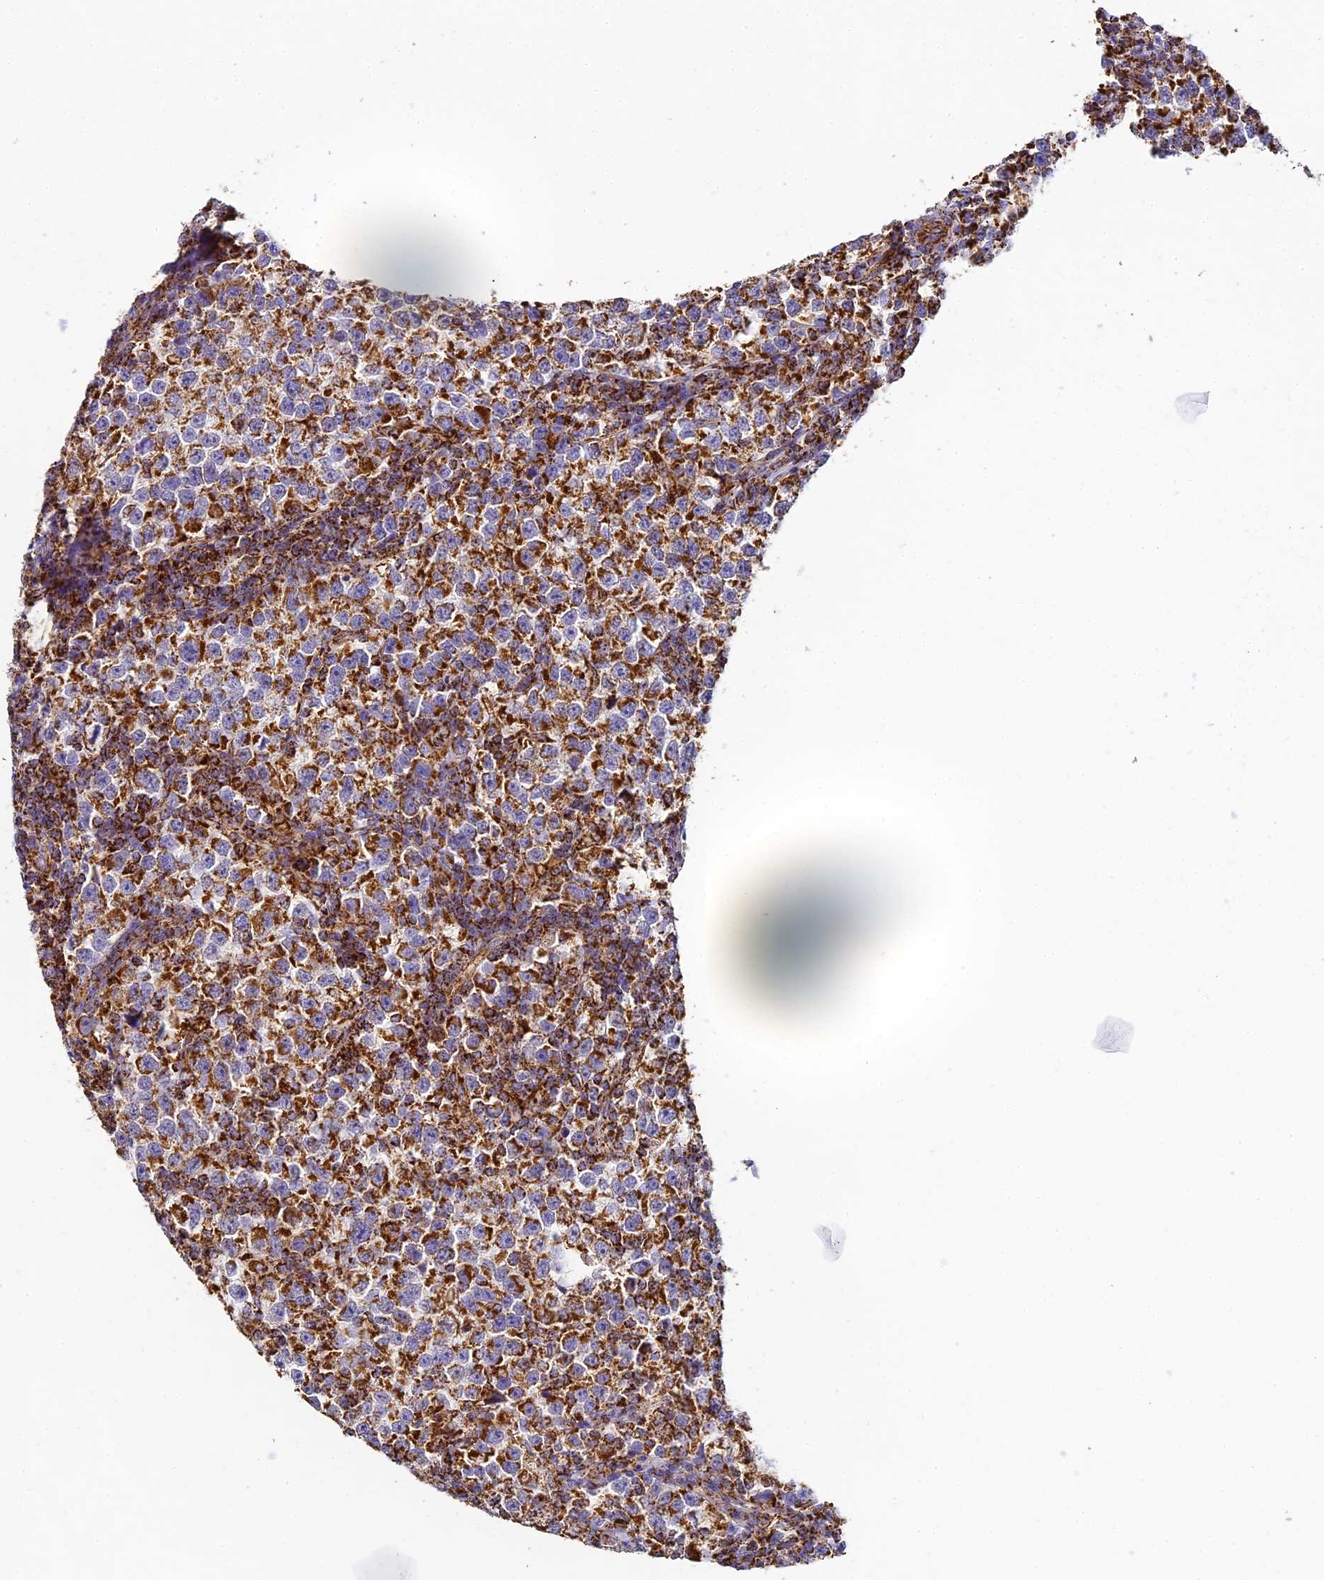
{"staining": {"intensity": "moderate", "quantity": ">75%", "location": "cytoplasmic/membranous"}, "tissue": "testis cancer", "cell_type": "Tumor cells", "image_type": "cancer", "snomed": [{"axis": "morphology", "description": "Normal tissue, NOS"}, {"axis": "morphology", "description": "Seminoma, NOS"}, {"axis": "topography", "description": "Testis"}], "caption": "Testis cancer stained with DAB immunohistochemistry exhibits medium levels of moderate cytoplasmic/membranous positivity in approximately >75% of tumor cells. (Brightfield microscopy of DAB IHC at high magnification).", "gene": "STK17A", "patient": {"sex": "male", "age": 43}}